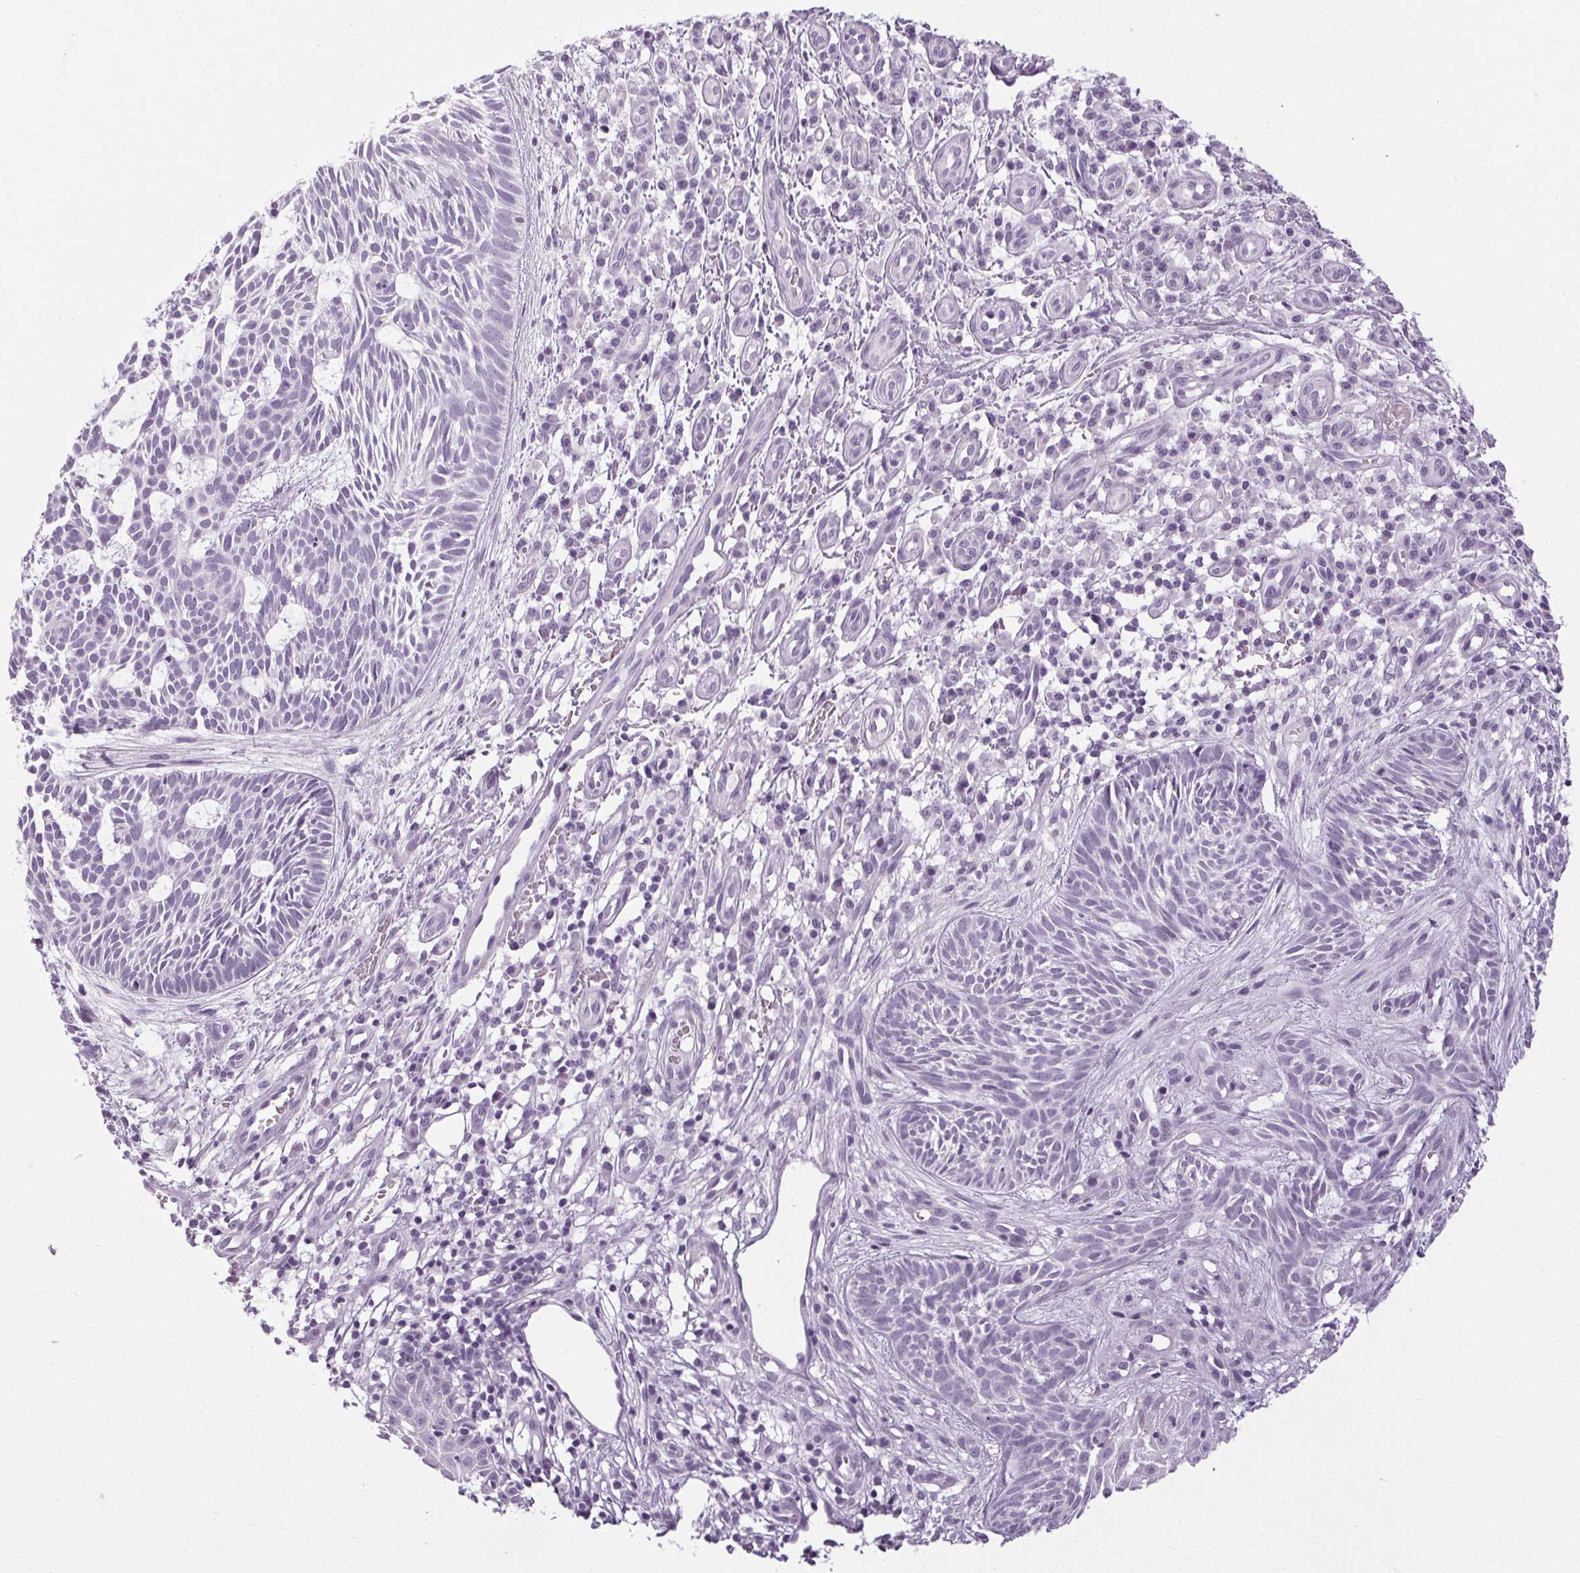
{"staining": {"intensity": "negative", "quantity": "none", "location": "none"}, "tissue": "skin cancer", "cell_type": "Tumor cells", "image_type": "cancer", "snomed": [{"axis": "morphology", "description": "Basal cell carcinoma"}, {"axis": "topography", "description": "Skin"}], "caption": "Immunohistochemistry histopathology image of human skin cancer (basal cell carcinoma) stained for a protein (brown), which displays no positivity in tumor cells. (DAB (3,3'-diaminobenzidine) immunohistochemistry (IHC), high magnification).", "gene": "POMC", "patient": {"sex": "male", "age": 59}}